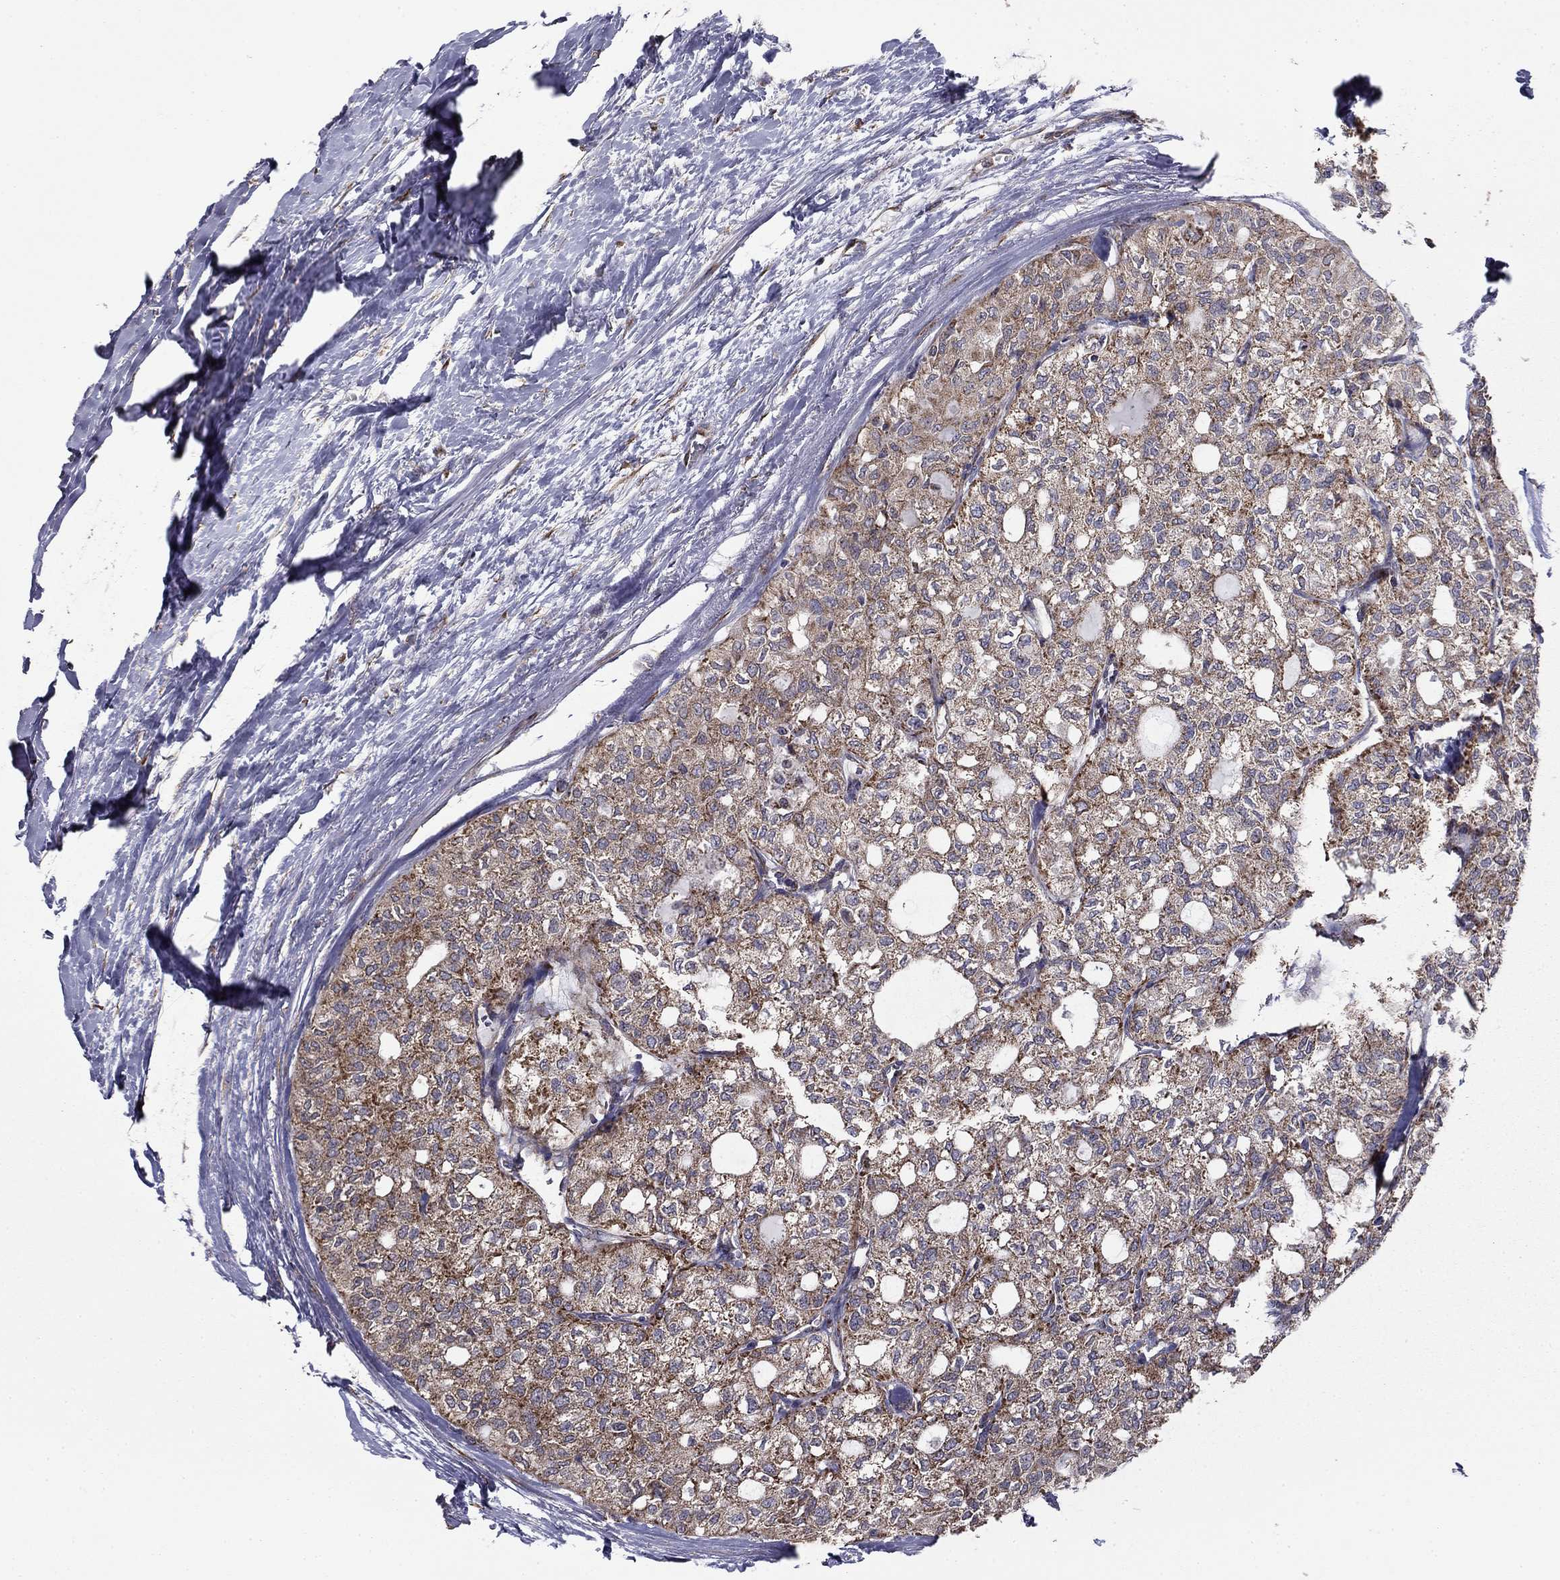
{"staining": {"intensity": "moderate", "quantity": ">75%", "location": "cytoplasmic/membranous"}, "tissue": "thyroid cancer", "cell_type": "Tumor cells", "image_type": "cancer", "snomed": [{"axis": "morphology", "description": "Follicular adenoma carcinoma, NOS"}, {"axis": "topography", "description": "Thyroid gland"}], "caption": "There is medium levels of moderate cytoplasmic/membranous positivity in tumor cells of thyroid cancer, as demonstrated by immunohistochemical staining (brown color).", "gene": "NKIRAS1", "patient": {"sex": "male", "age": 75}}